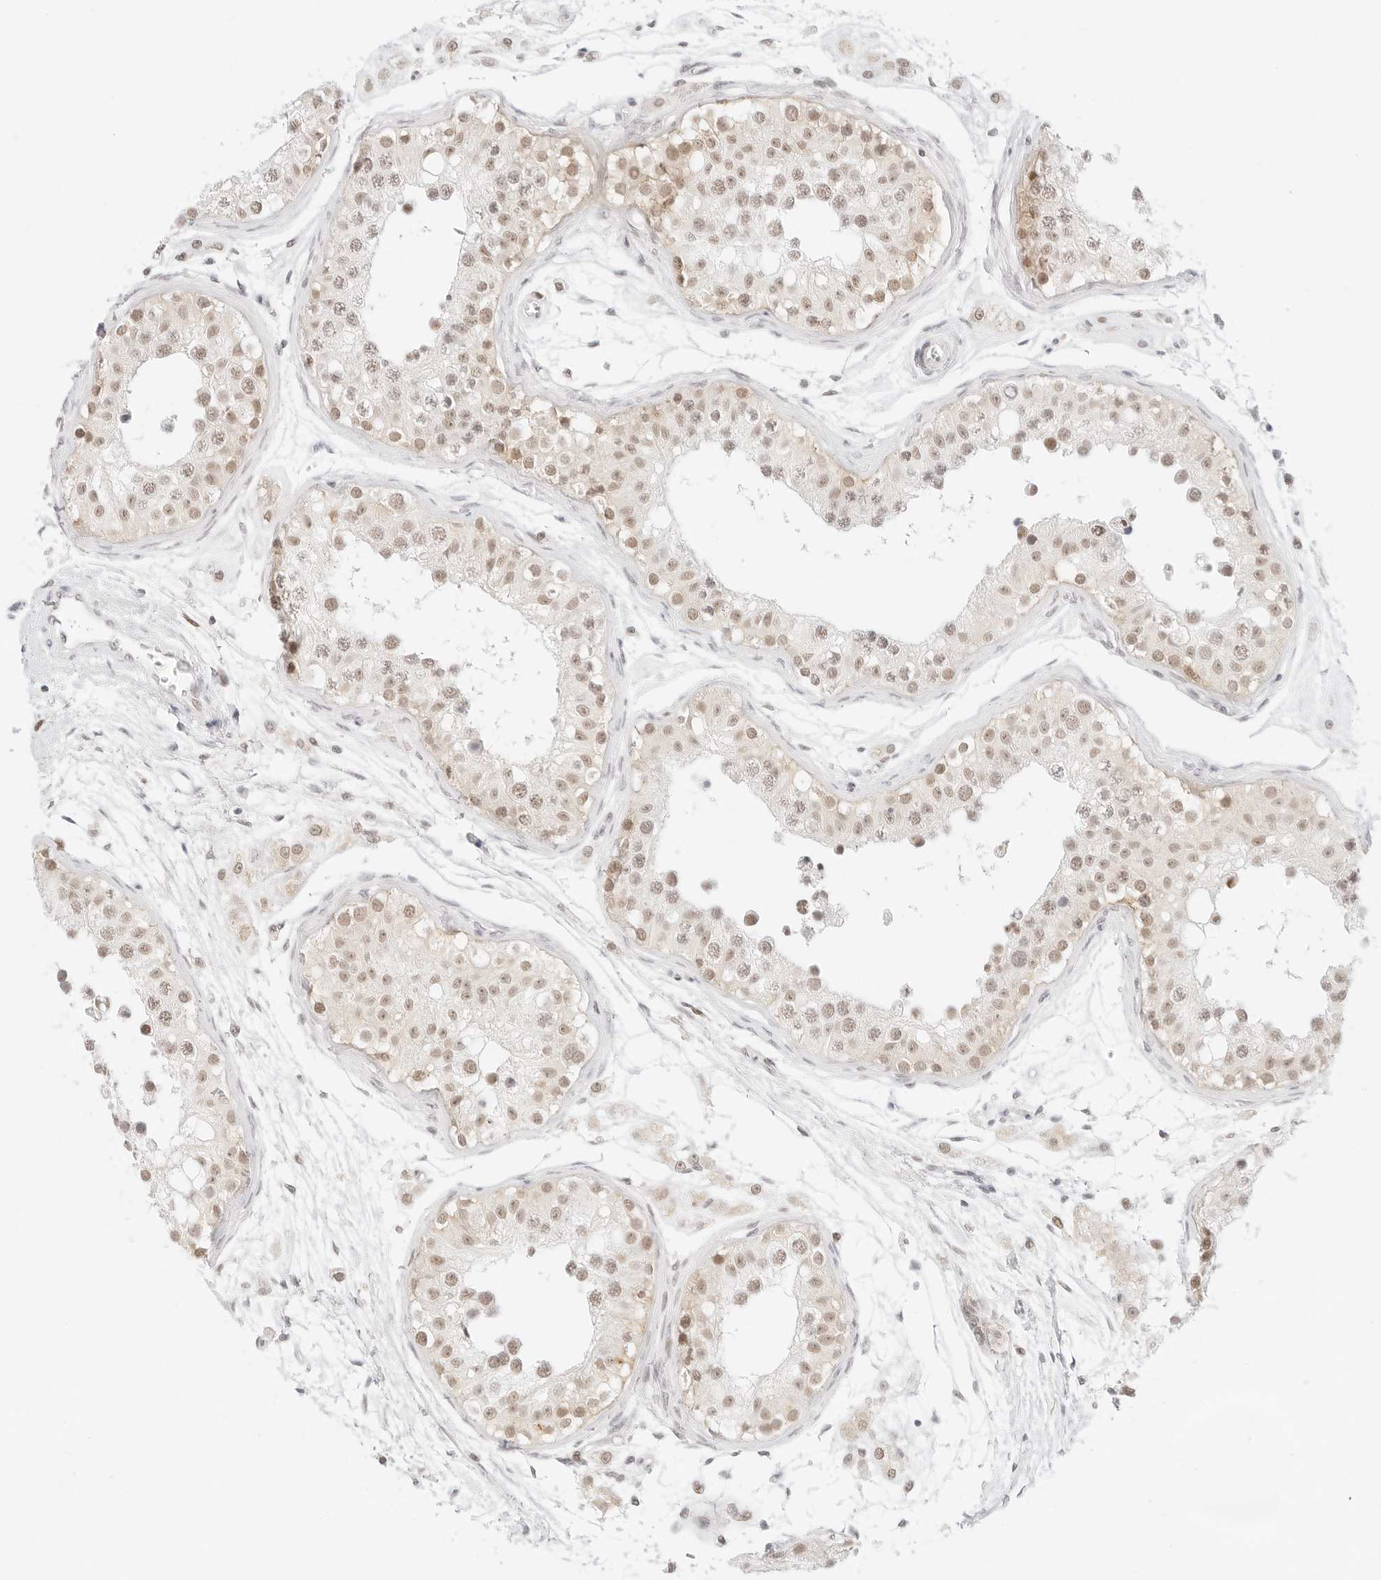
{"staining": {"intensity": "weak", "quantity": ">75%", "location": "nuclear"}, "tissue": "testis", "cell_type": "Cells in seminiferous ducts", "image_type": "normal", "snomed": [{"axis": "morphology", "description": "Normal tissue, NOS"}, {"axis": "morphology", "description": "Adenocarcinoma, metastatic, NOS"}, {"axis": "topography", "description": "Testis"}], "caption": "IHC (DAB (3,3'-diaminobenzidine)) staining of normal testis demonstrates weak nuclear protein expression in approximately >75% of cells in seminiferous ducts. The staining is performed using DAB brown chromogen to label protein expression. The nuclei are counter-stained blue using hematoxylin.", "gene": "ITGA6", "patient": {"sex": "male", "age": 26}}